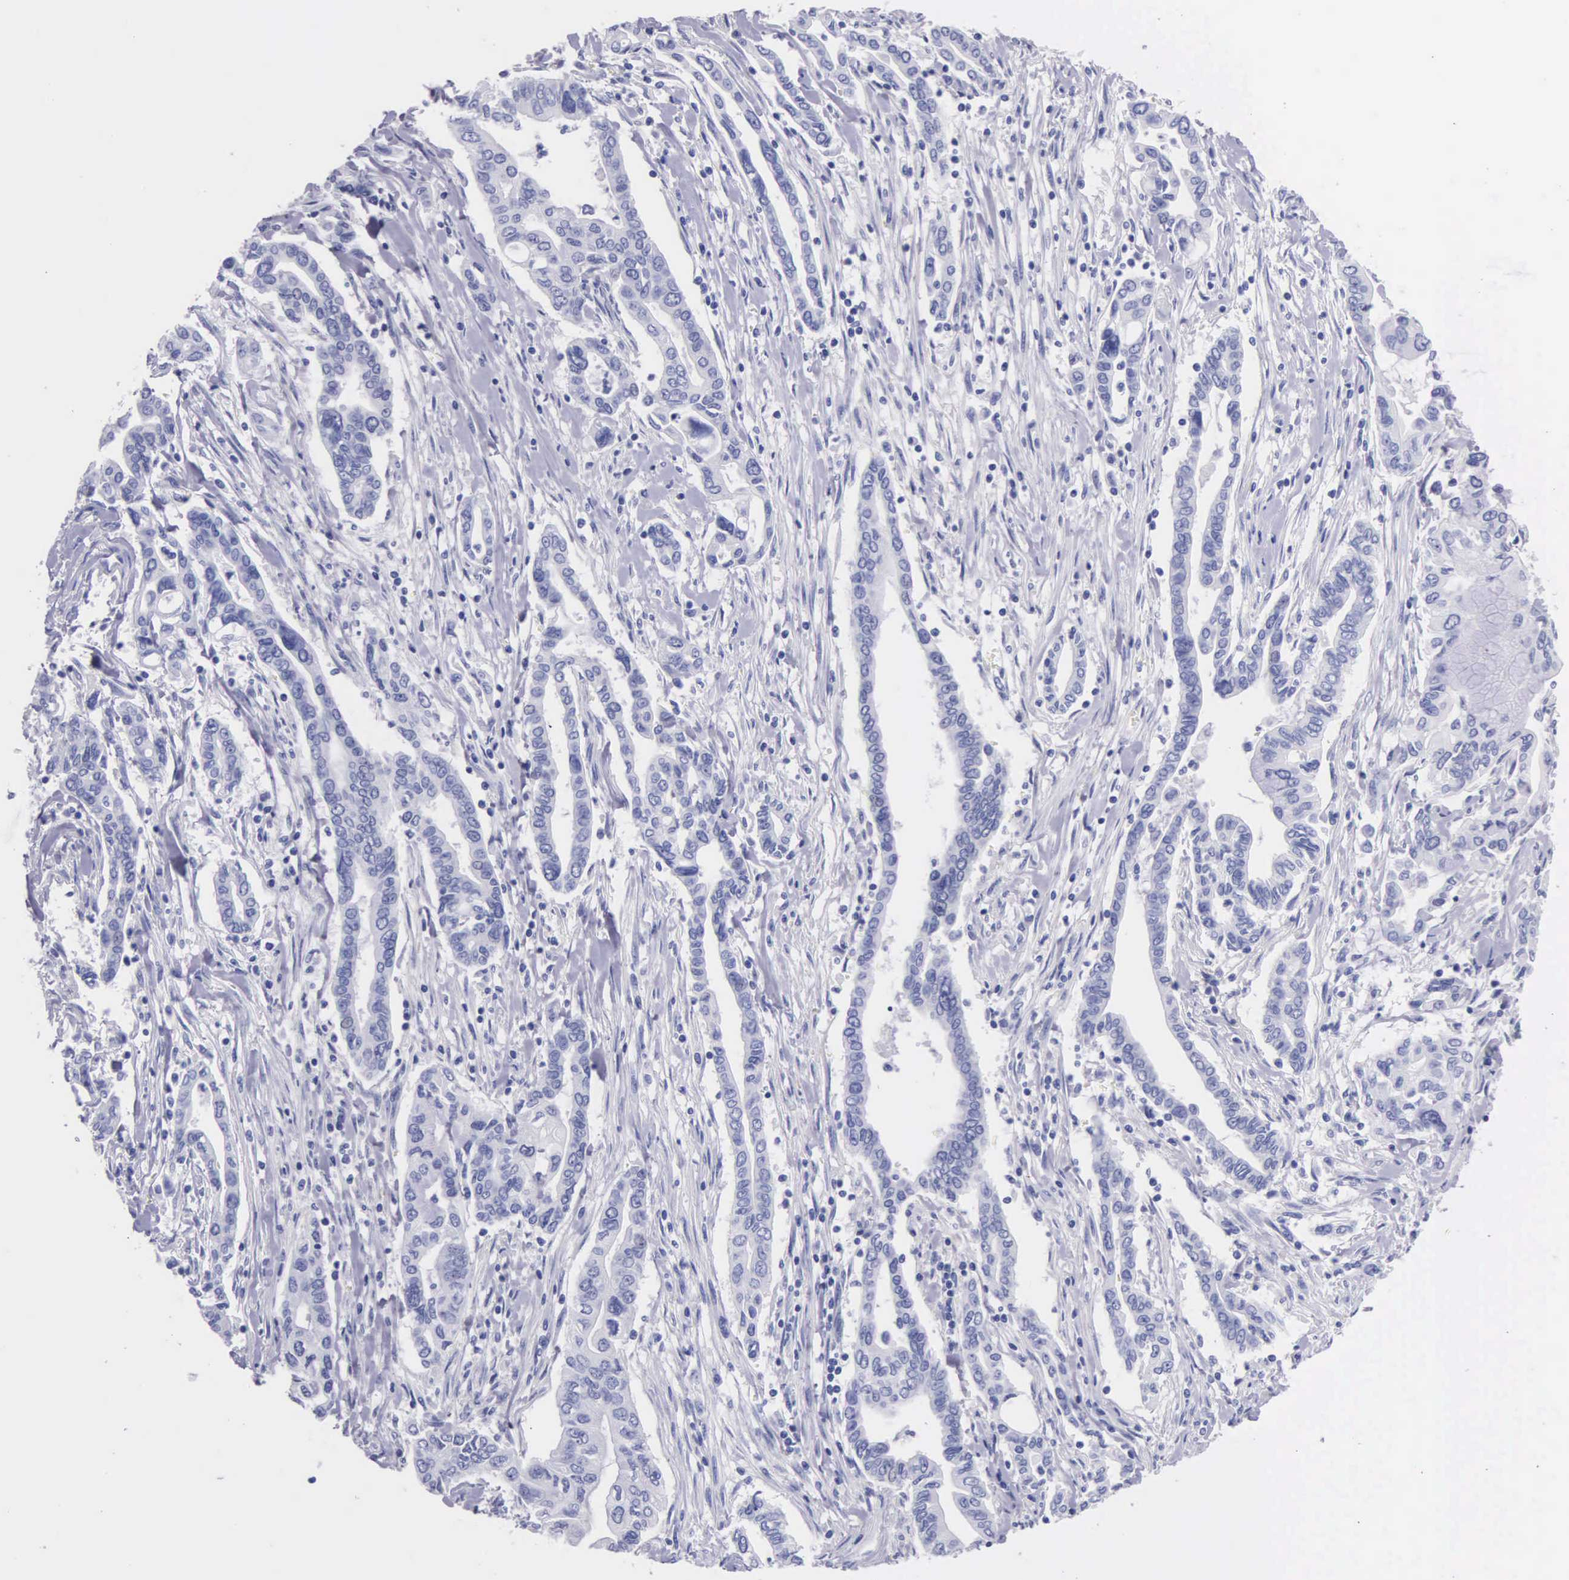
{"staining": {"intensity": "weak", "quantity": "25%-75%", "location": "cytoplasmic/membranous"}, "tissue": "pancreatic cancer", "cell_type": "Tumor cells", "image_type": "cancer", "snomed": [{"axis": "morphology", "description": "Adenocarcinoma, NOS"}, {"axis": "topography", "description": "Pancreas"}], "caption": "The photomicrograph exhibits staining of adenocarcinoma (pancreatic), revealing weak cytoplasmic/membranous protein positivity (brown color) within tumor cells.", "gene": "GSTT2", "patient": {"sex": "female", "age": 57}}